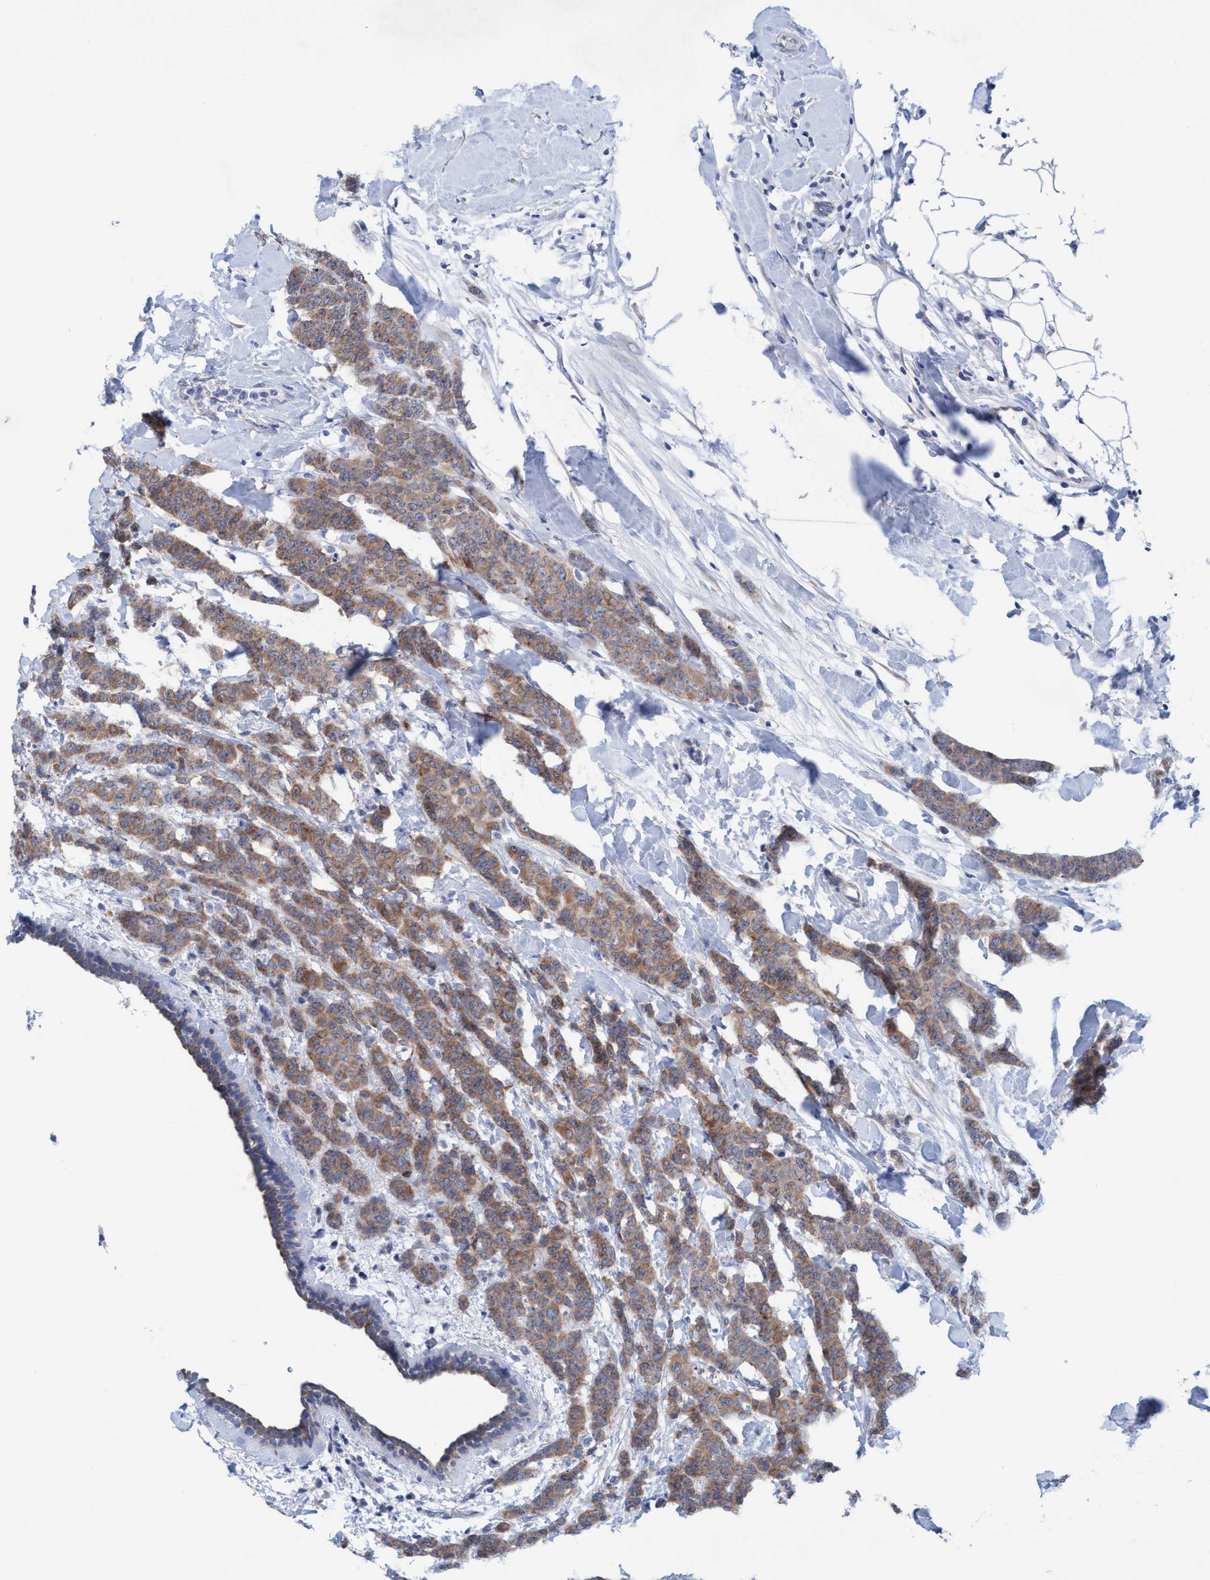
{"staining": {"intensity": "moderate", "quantity": ">75%", "location": "cytoplasmic/membranous"}, "tissue": "breast cancer", "cell_type": "Tumor cells", "image_type": "cancer", "snomed": [{"axis": "morphology", "description": "Normal tissue, NOS"}, {"axis": "morphology", "description": "Duct carcinoma"}, {"axis": "topography", "description": "Breast"}], "caption": "Moderate cytoplasmic/membranous staining for a protein is identified in approximately >75% of tumor cells of invasive ductal carcinoma (breast) using IHC.", "gene": "RSAD1", "patient": {"sex": "female", "age": 40}}